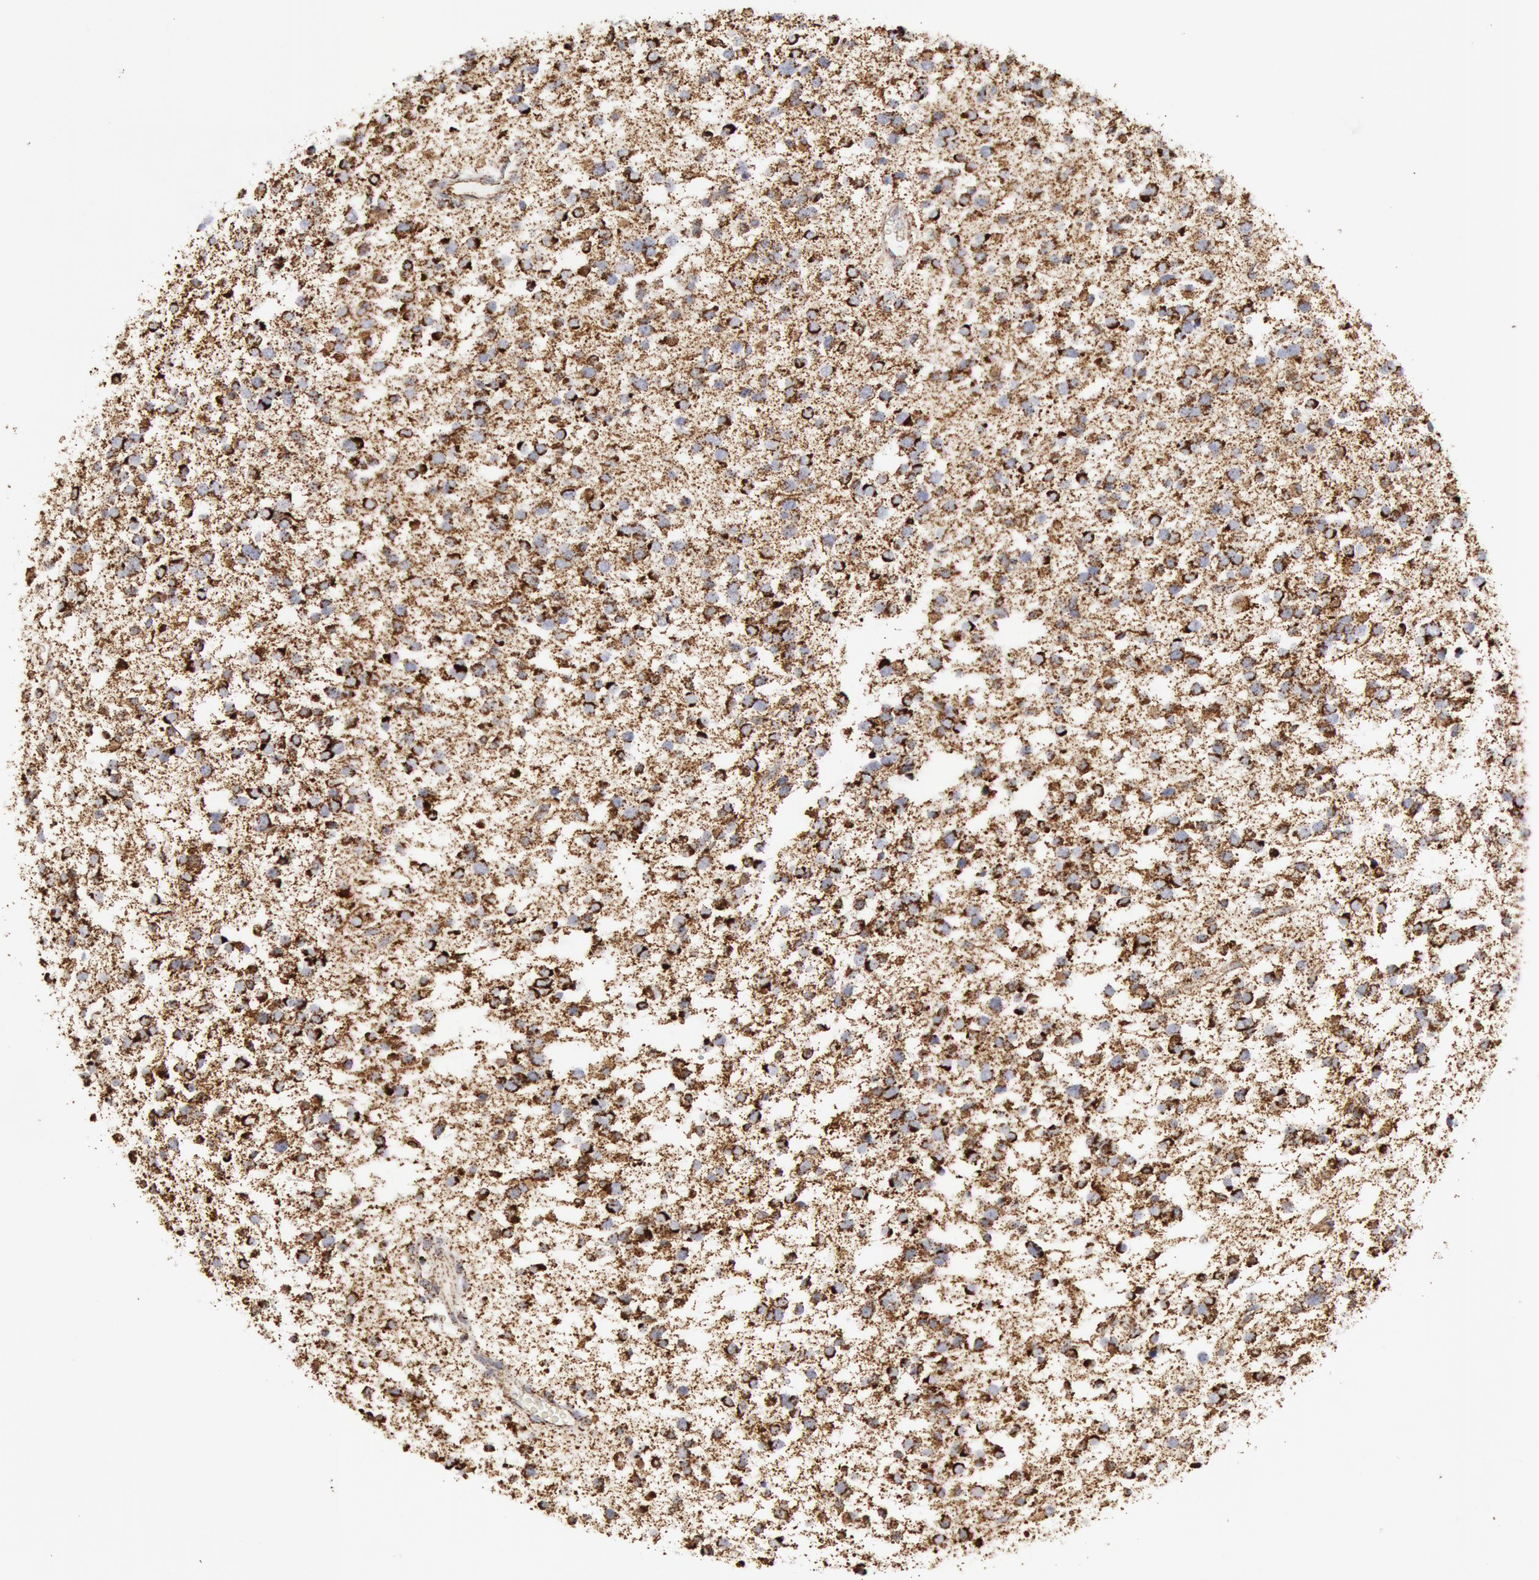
{"staining": {"intensity": "moderate", "quantity": "25%-75%", "location": "cytoplasmic/membranous"}, "tissue": "glioma", "cell_type": "Tumor cells", "image_type": "cancer", "snomed": [{"axis": "morphology", "description": "Glioma, malignant, Low grade"}, {"axis": "topography", "description": "Brain"}], "caption": "This micrograph demonstrates immunohistochemistry staining of human glioma, with medium moderate cytoplasmic/membranous expression in about 25%-75% of tumor cells.", "gene": "ATP5F1B", "patient": {"sex": "female", "age": 36}}